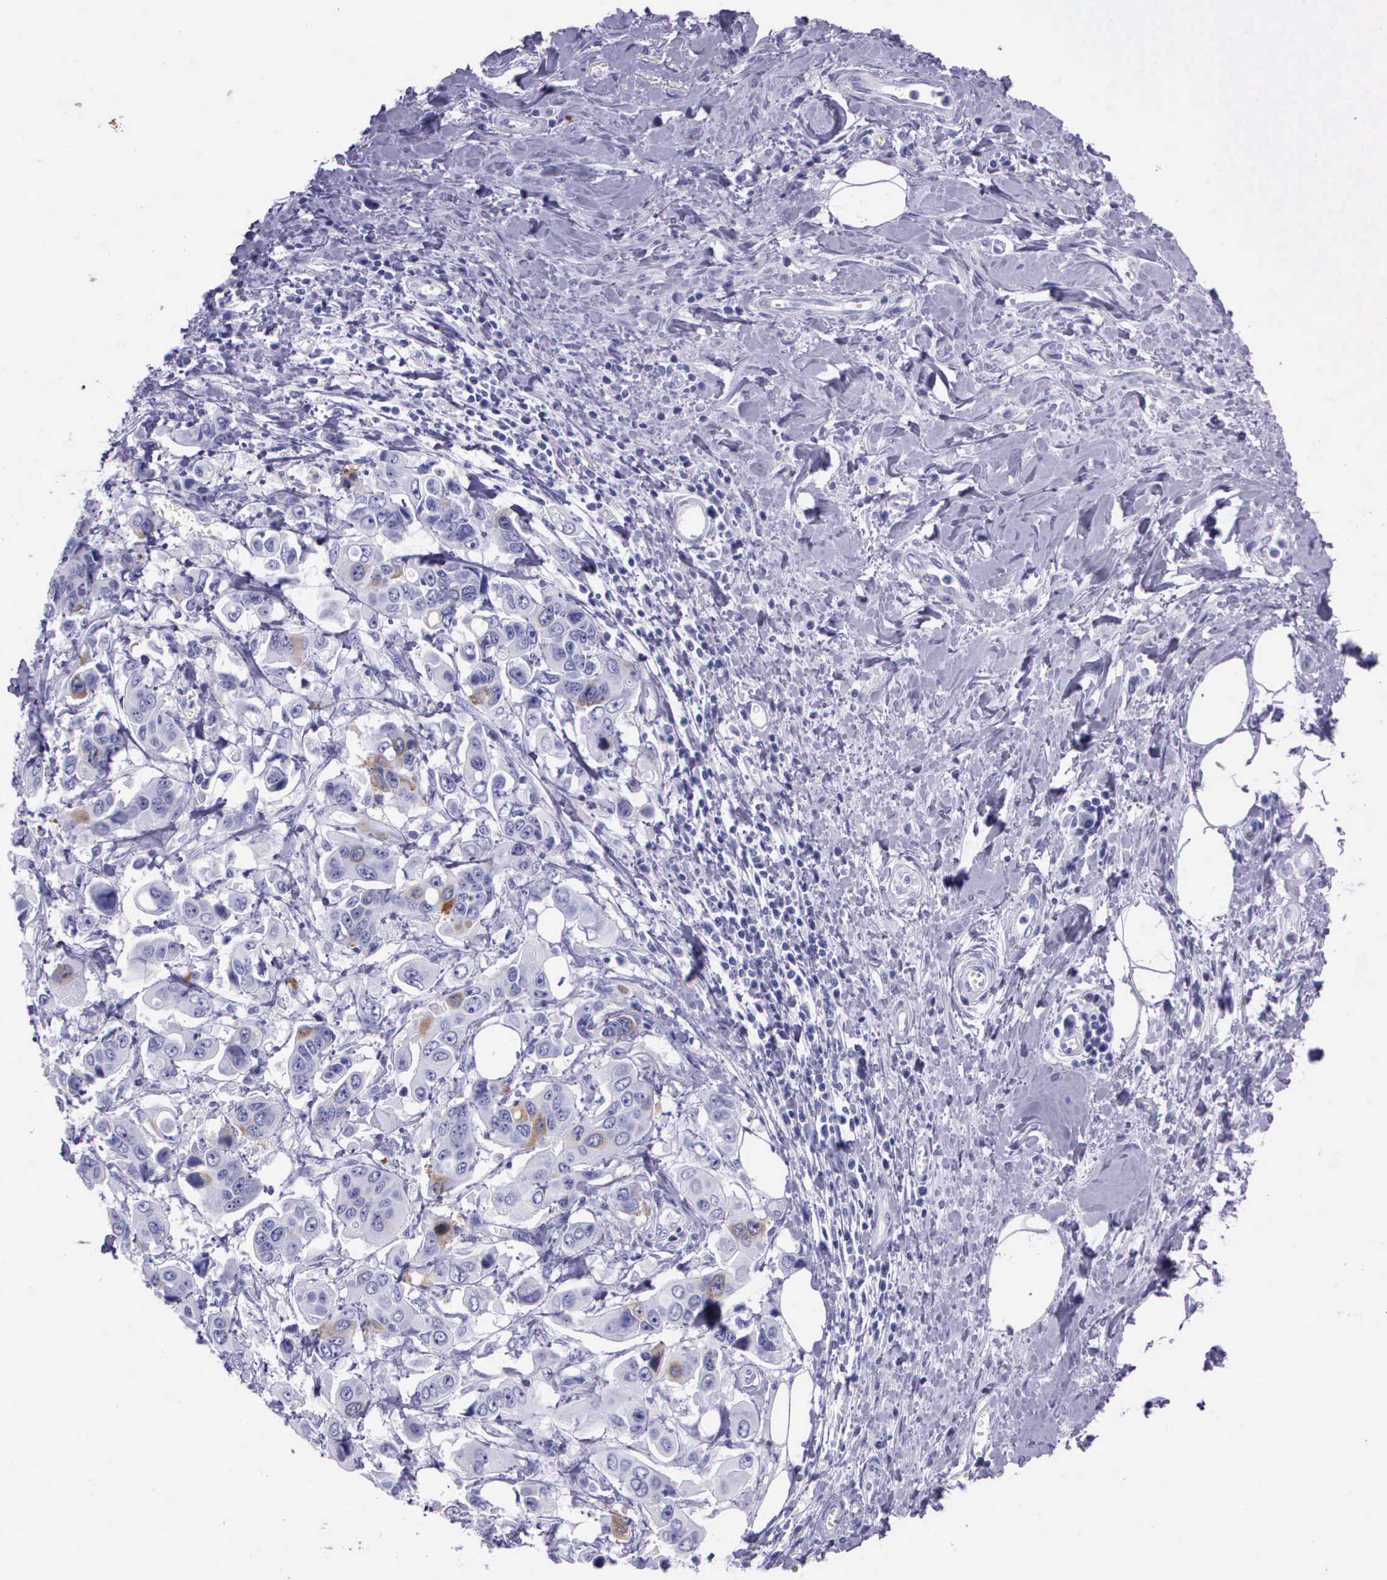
{"staining": {"intensity": "weak", "quantity": "<25%", "location": "cytoplasmic/membranous"}, "tissue": "stomach cancer", "cell_type": "Tumor cells", "image_type": "cancer", "snomed": [{"axis": "morphology", "description": "Adenocarcinoma, NOS"}, {"axis": "topography", "description": "Stomach, upper"}], "caption": "Protein analysis of stomach adenocarcinoma demonstrates no significant positivity in tumor cells.", "gene": "CCNB1", "patient": {"sex": "male", "age": 80}}